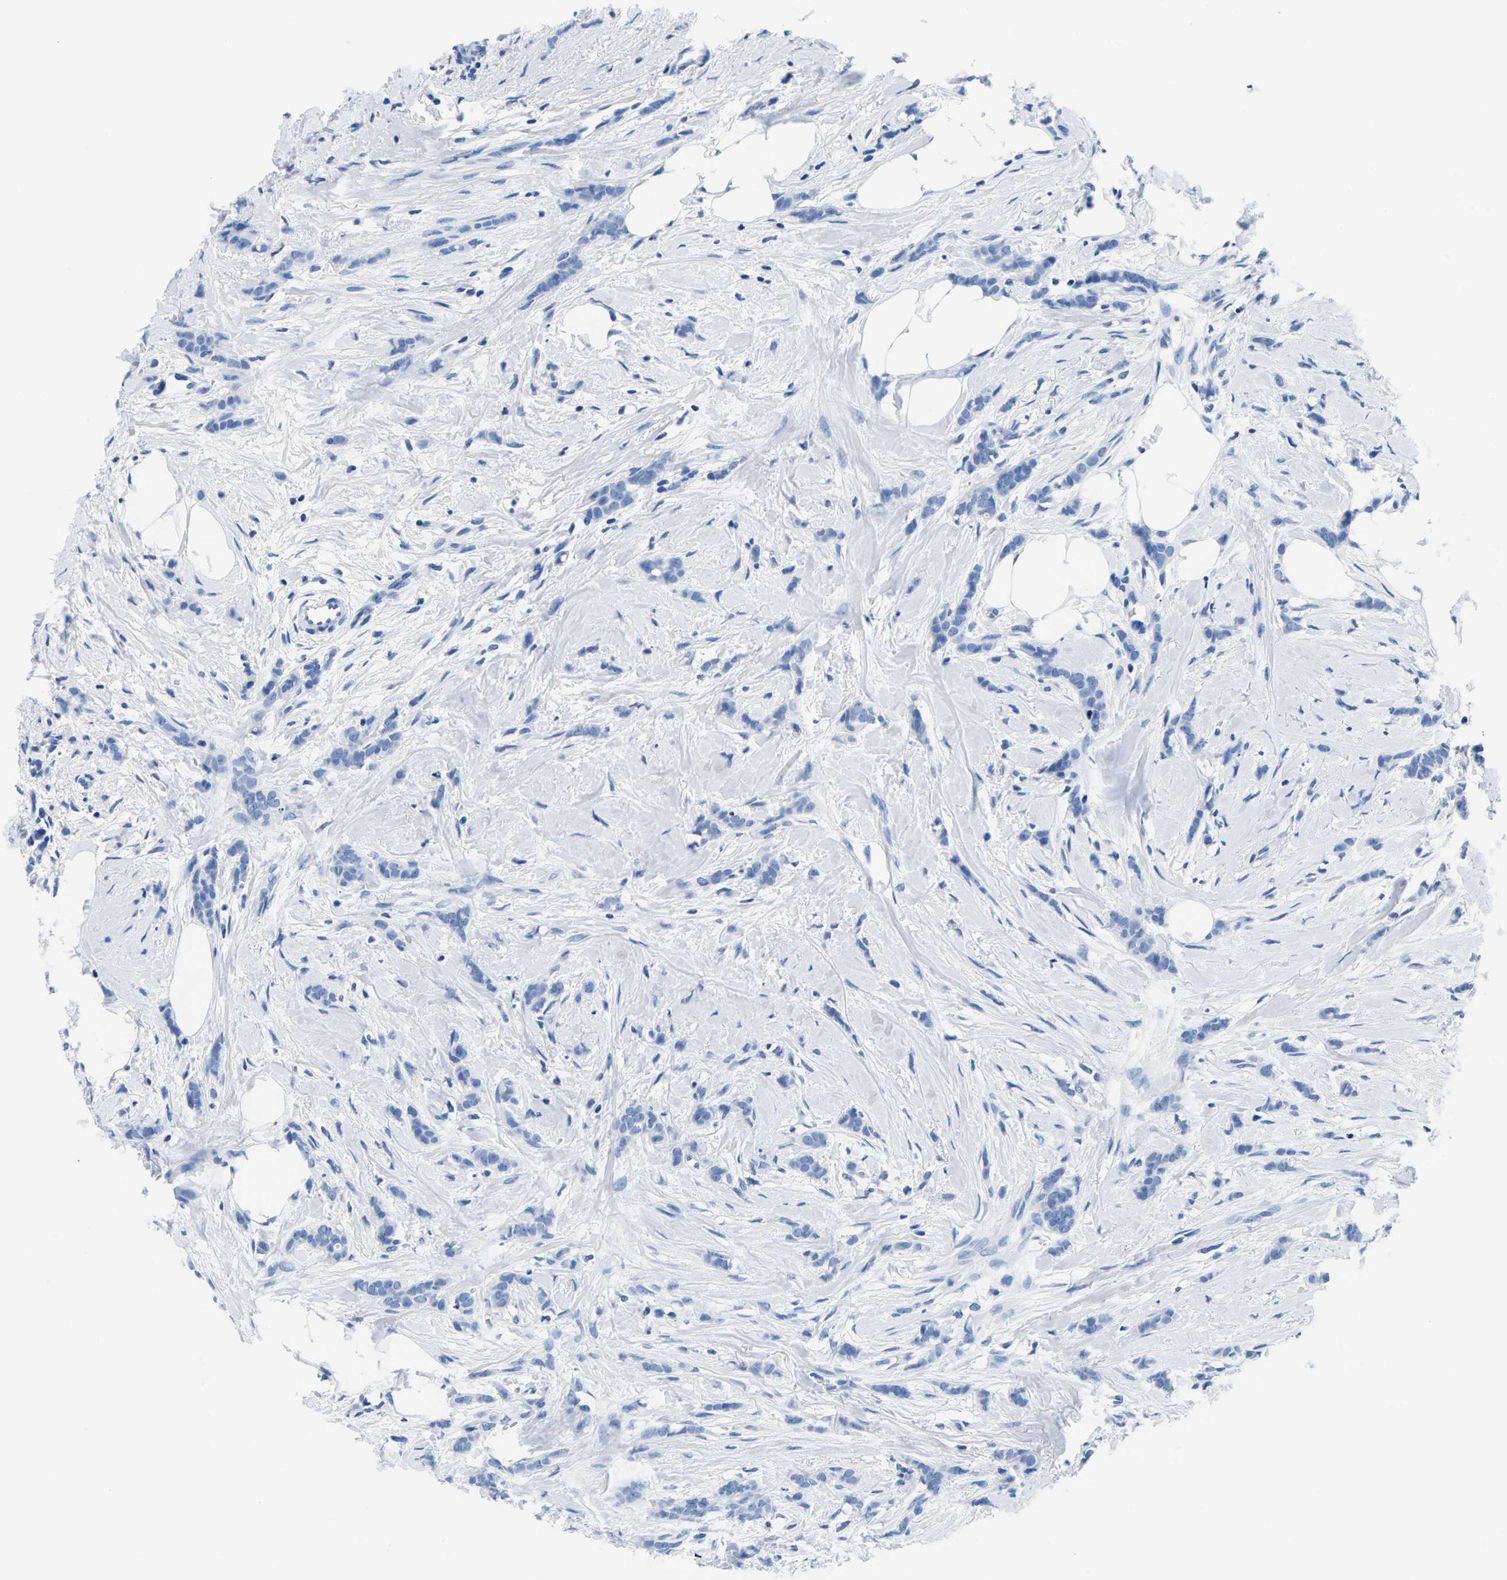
{"staining": {"intensity": "negative", "quantity": "none", "location": "none"}, "tissue": "breast cancer", "cell_type": "Tumor cells", "image_type": "cancer", "snomed": [{"axis": "morphology", "description": "Lobular carcinoma, in situ"}, {"axis": "morphology", "description": "Lobular carcinoma"}, {"axis": "topography", "description": "Breast"}], "caption": "Breast cancer (lobular carcinoma) was stained to show a protein in brown. There is no significant positivity in tumor cells.", "gene": "CYP1A2", "patient": {"sex": "female", "age": 41}}